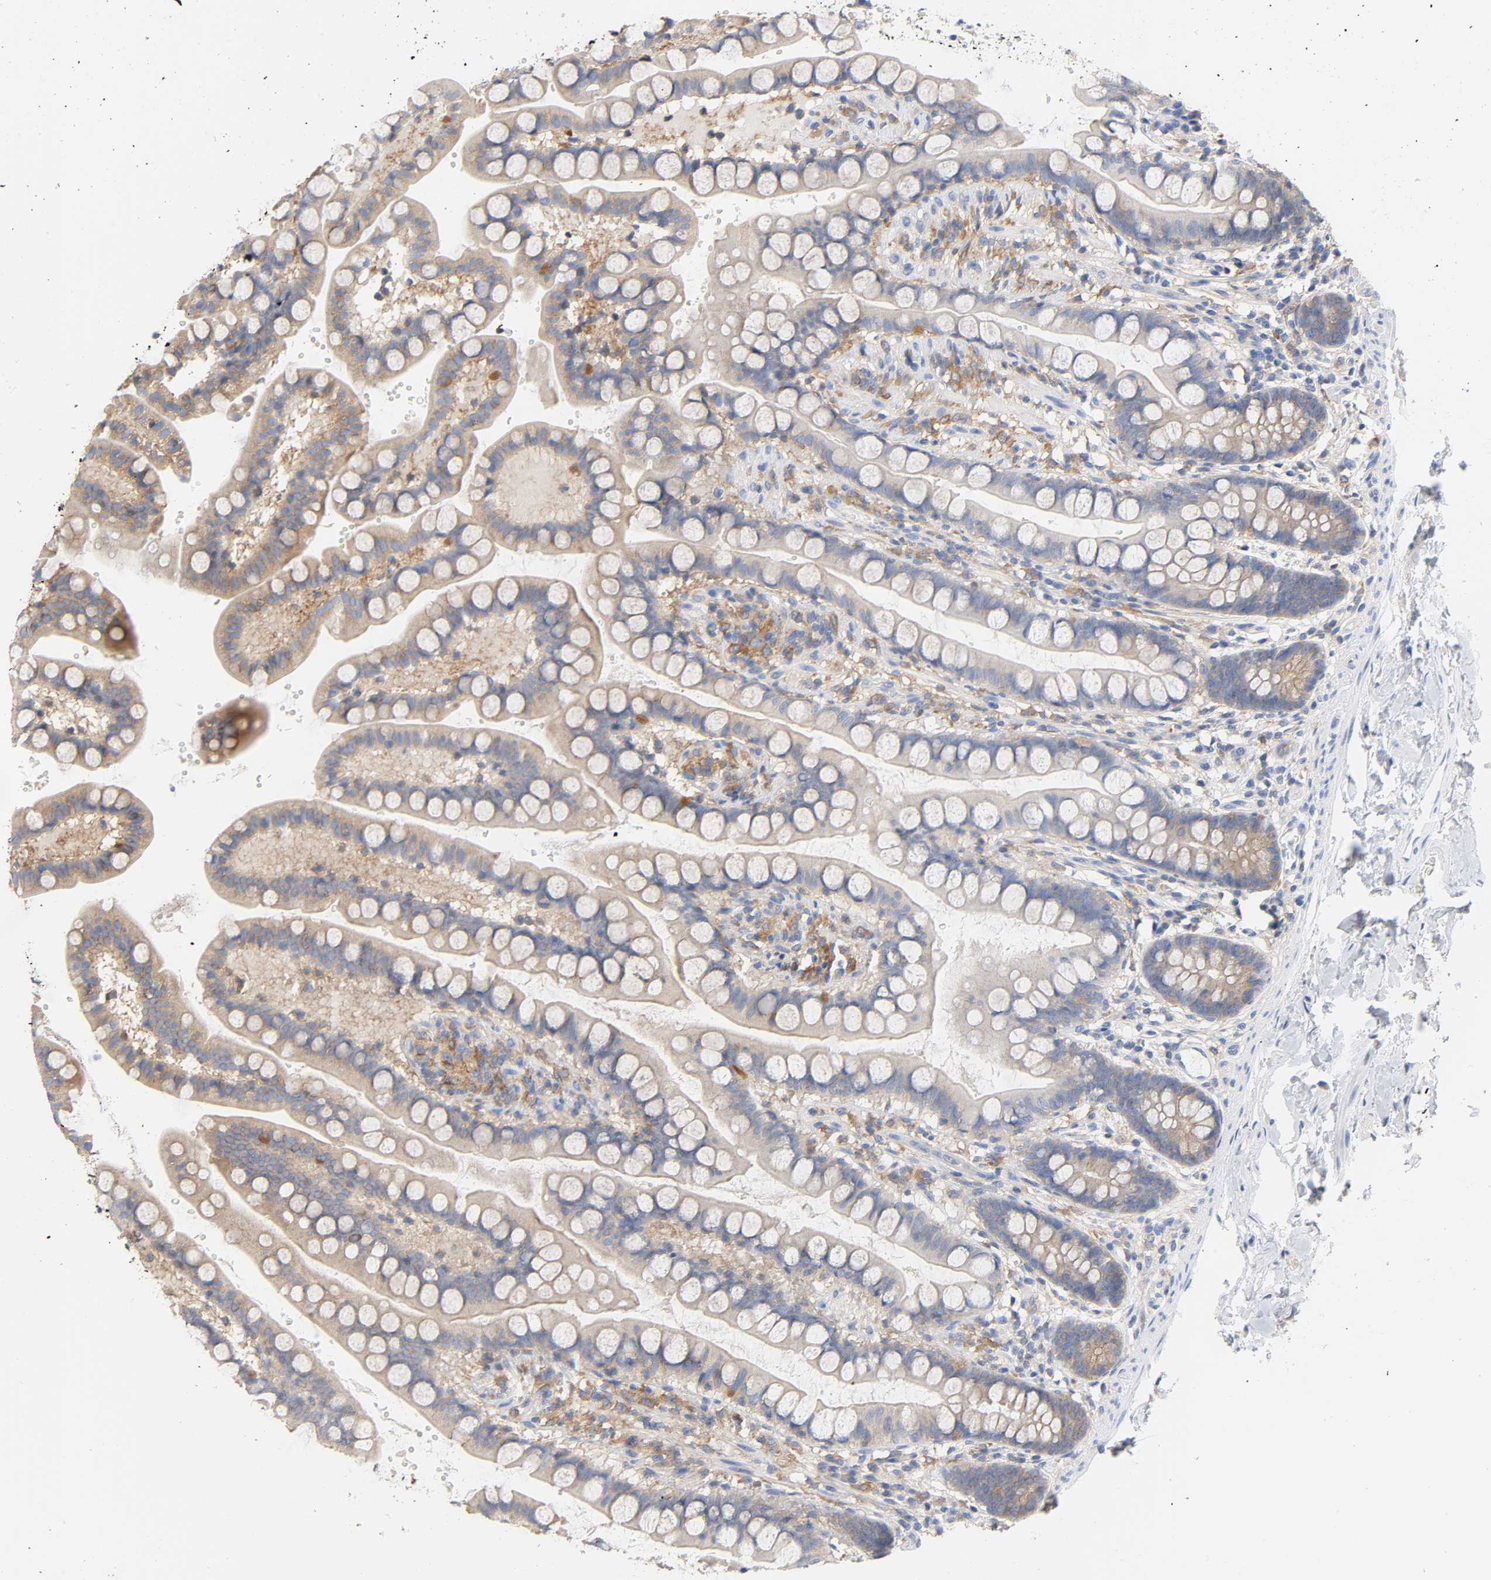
{"staining": {"intensity": "weak", "quantity": "<25%", "location": "cytoplasmic/membranous"}, "tissue": "small intestine", "cell_type": "Glandular cells", "image_type": "normal", "snomed": [{"axis": "morphology", "description": "Normal tissue, NOS"}, {"axis": "topography", "description": "Small intestine"}], "caption": "Micrograph shows no protein staining in glandular cells of normal small intestine. (Immunohistochemistry, brightfield microscopy, high magnification).", "gene": "SRC", "patient": {"sex": "female", "age": 58}}